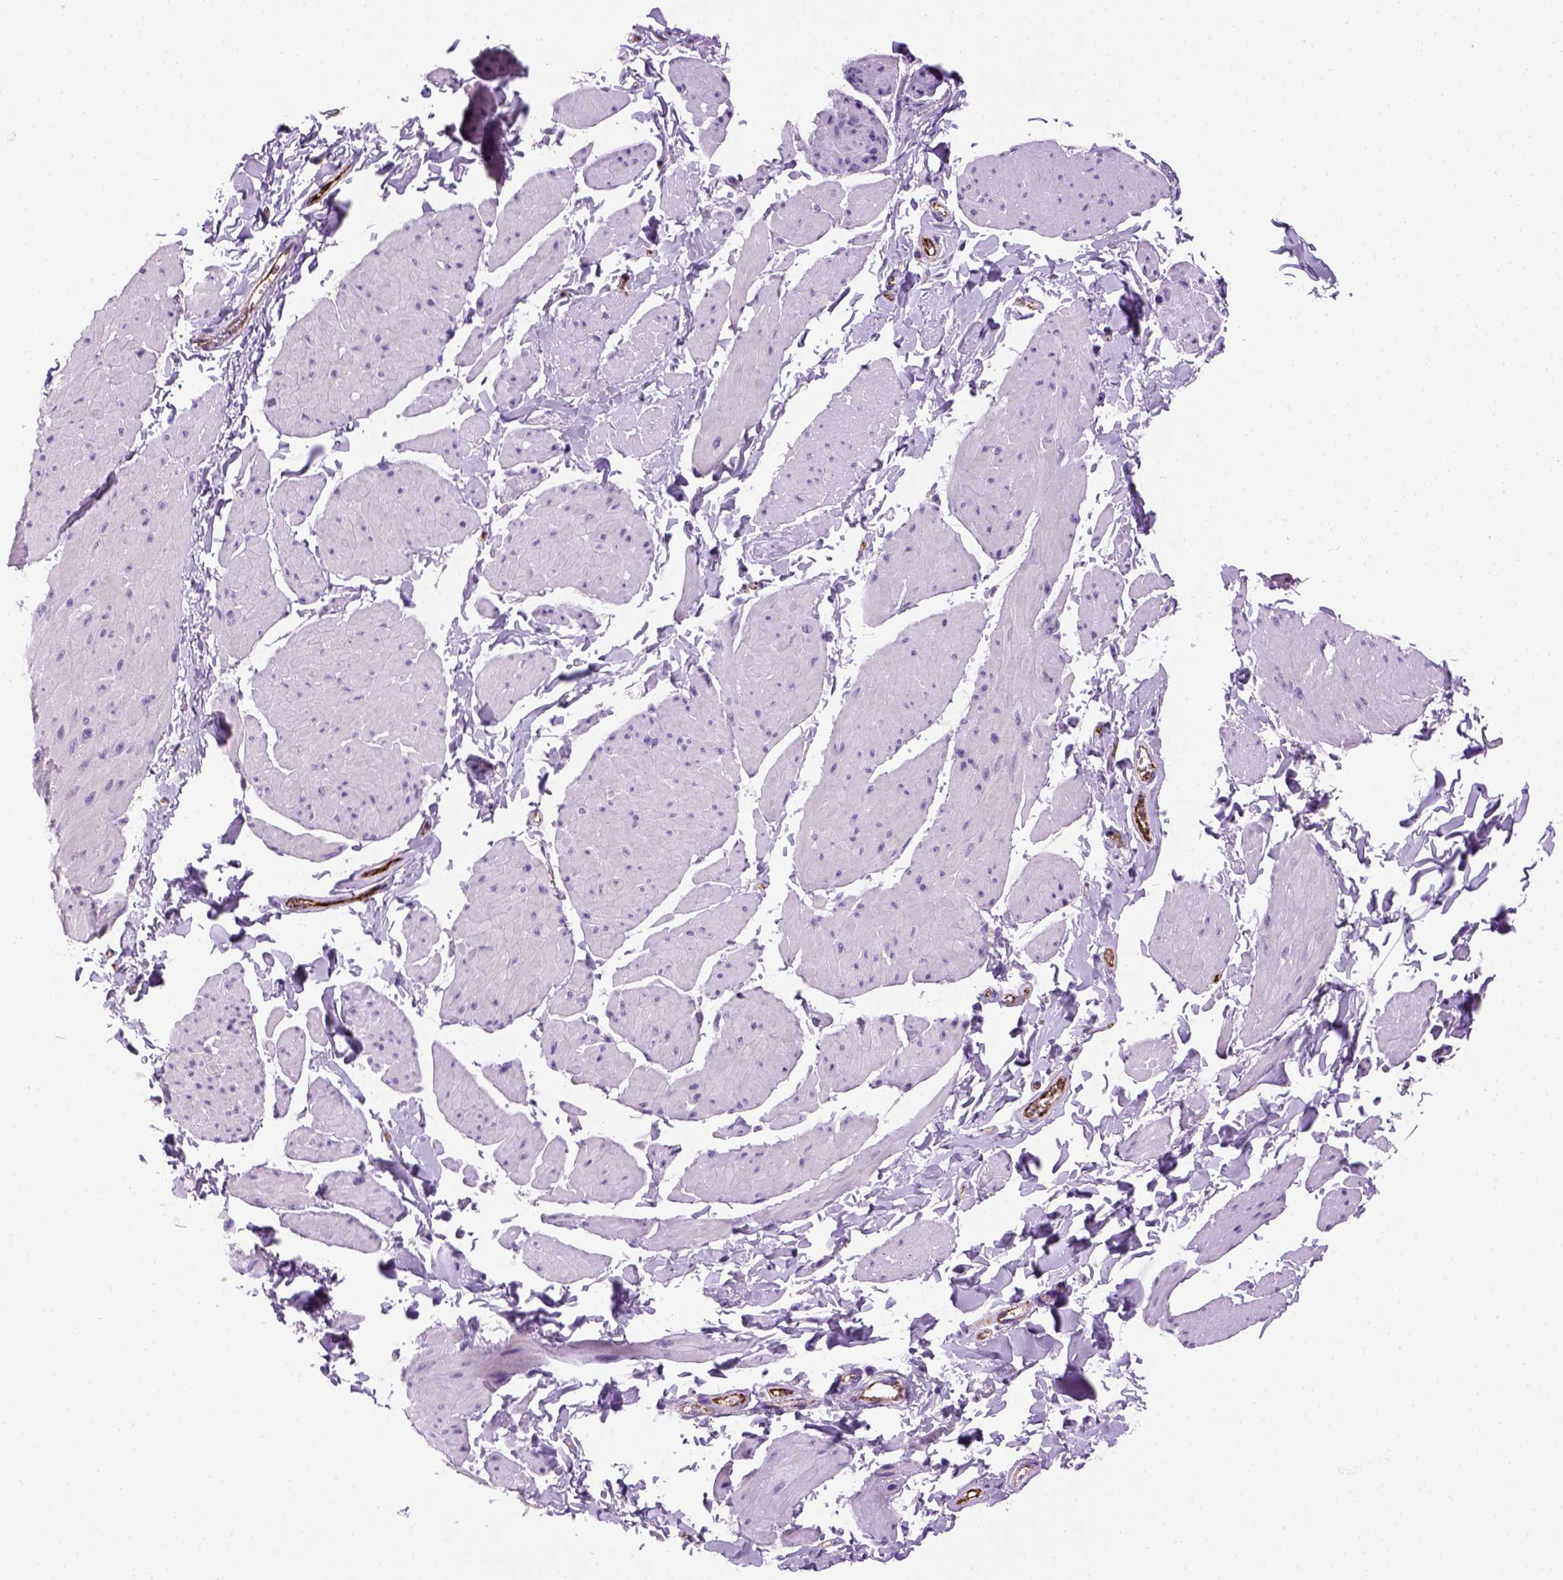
{"staining": {"intensity": "negative", "quantity": "none", "location": "none"}, "tissue": "smooth muscle", "cell_type": "Smooth muscle cells", "image_type": "normal", "snomed": [{"axis": "morphology", "description": "Normal tissue, NOS"}, {"axis": "topography", "description": "Adipose tissue"}, {"axis": "topography", "description": "Smooth muscle"}, {"axis": "topography", "description": "Peripheral nerve tissue"}], "caption": "This is an immunohistochemistry image of benign human smooth muscle. There is no staining in smooth muscle cells.", "gene": "VWF", "patient": {"sex": "male", "age": 83}}